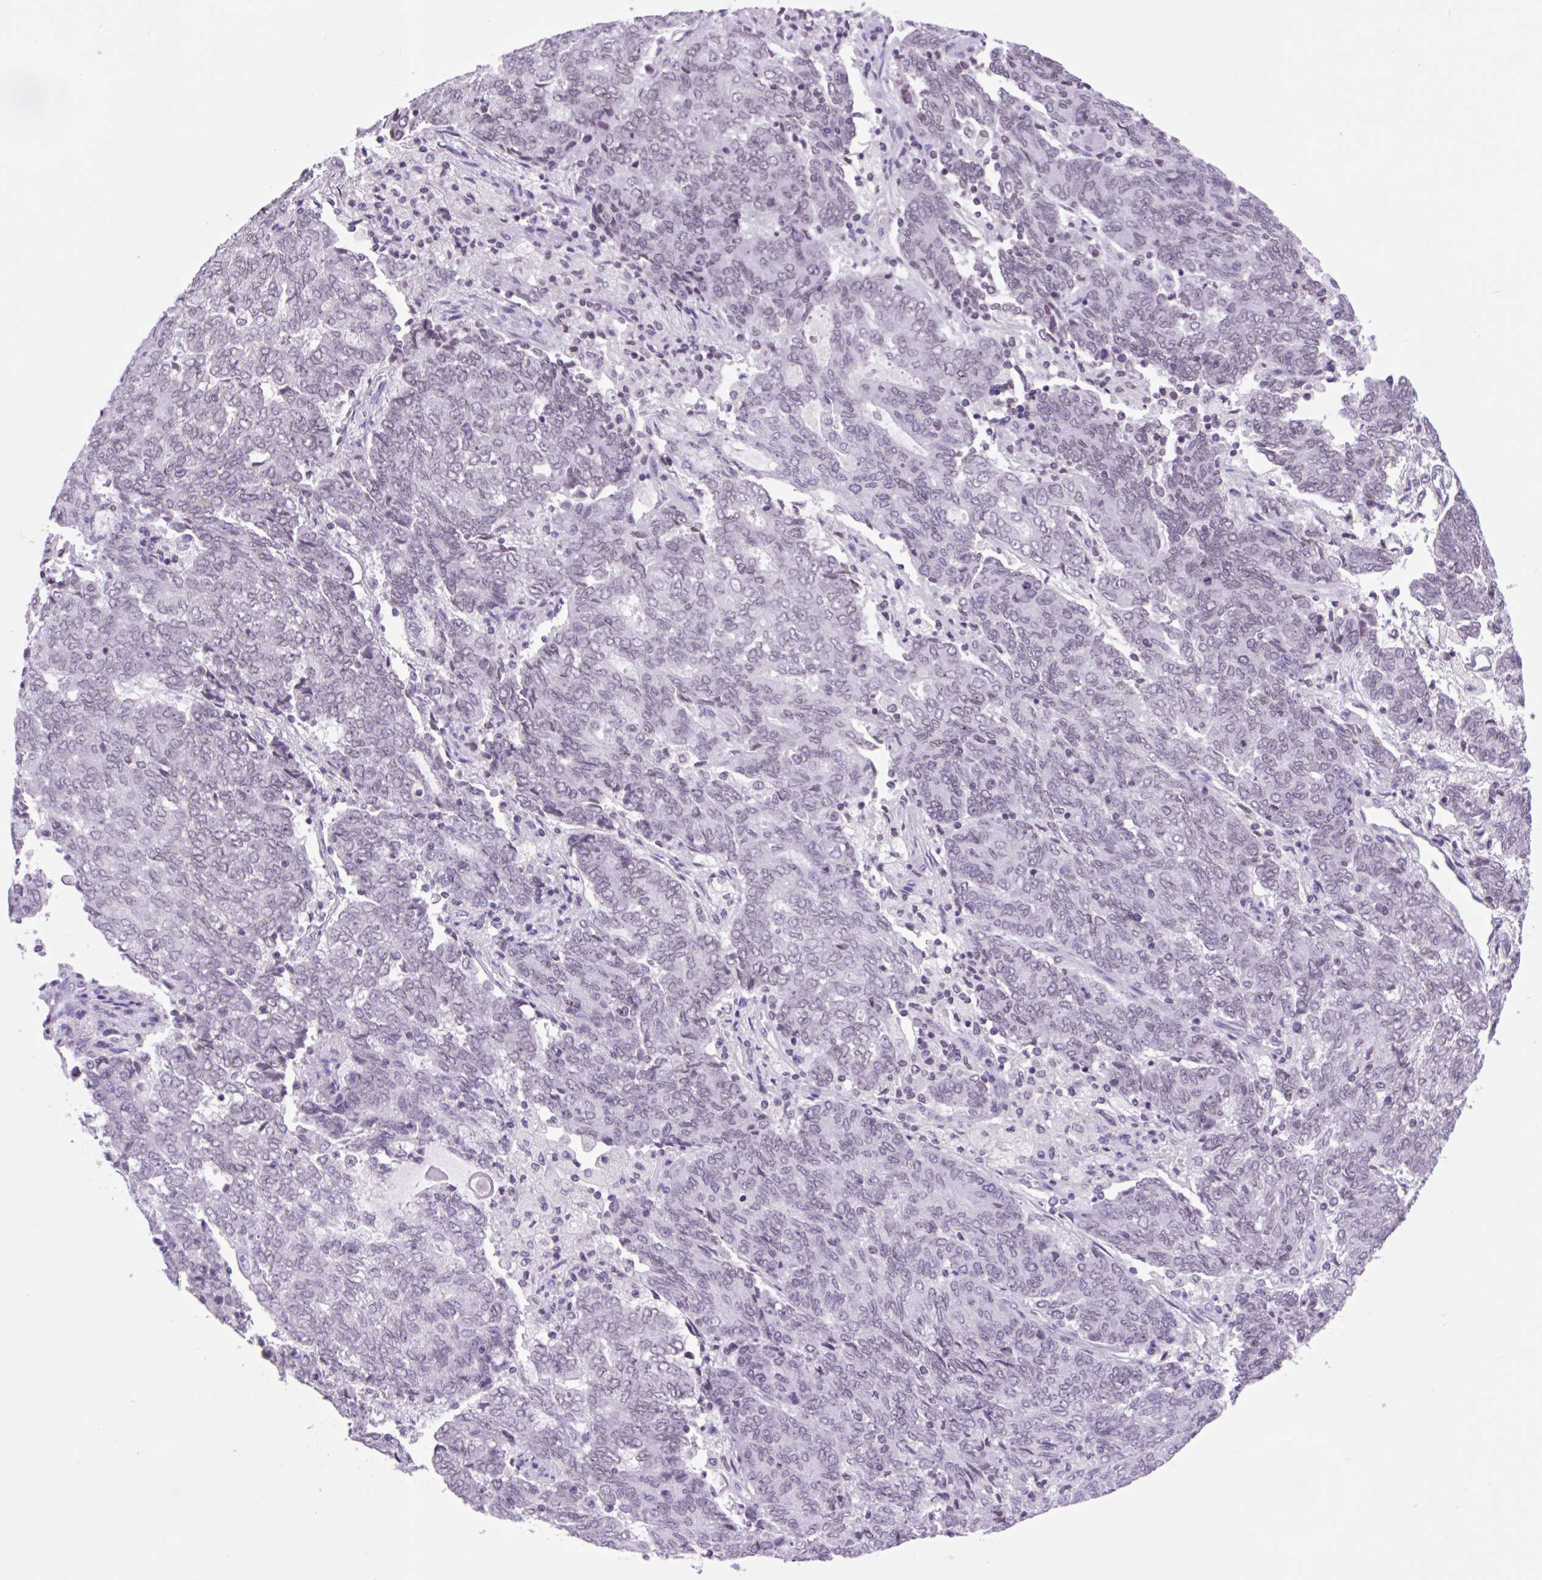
{"staining": {"intensity": "negative", "quantity": "none", "location": "none"}, "tissue": "endometrial cancer", "cell_type": "Tumor cells", "image_type": "cancer", "snomed": [{"axis": "morphology", "description": "Adenocarcinoma, NOS"}, {"axis": "topography", "description": "Endometrium"}], "caption": "Immunohistochemical staining of human endometrial cancer (adenocarcinoma) demonstrates no significant positivity in tumor cells.", "gene": "VPREB1", "patient": {"sex": "female", "age": 80}}